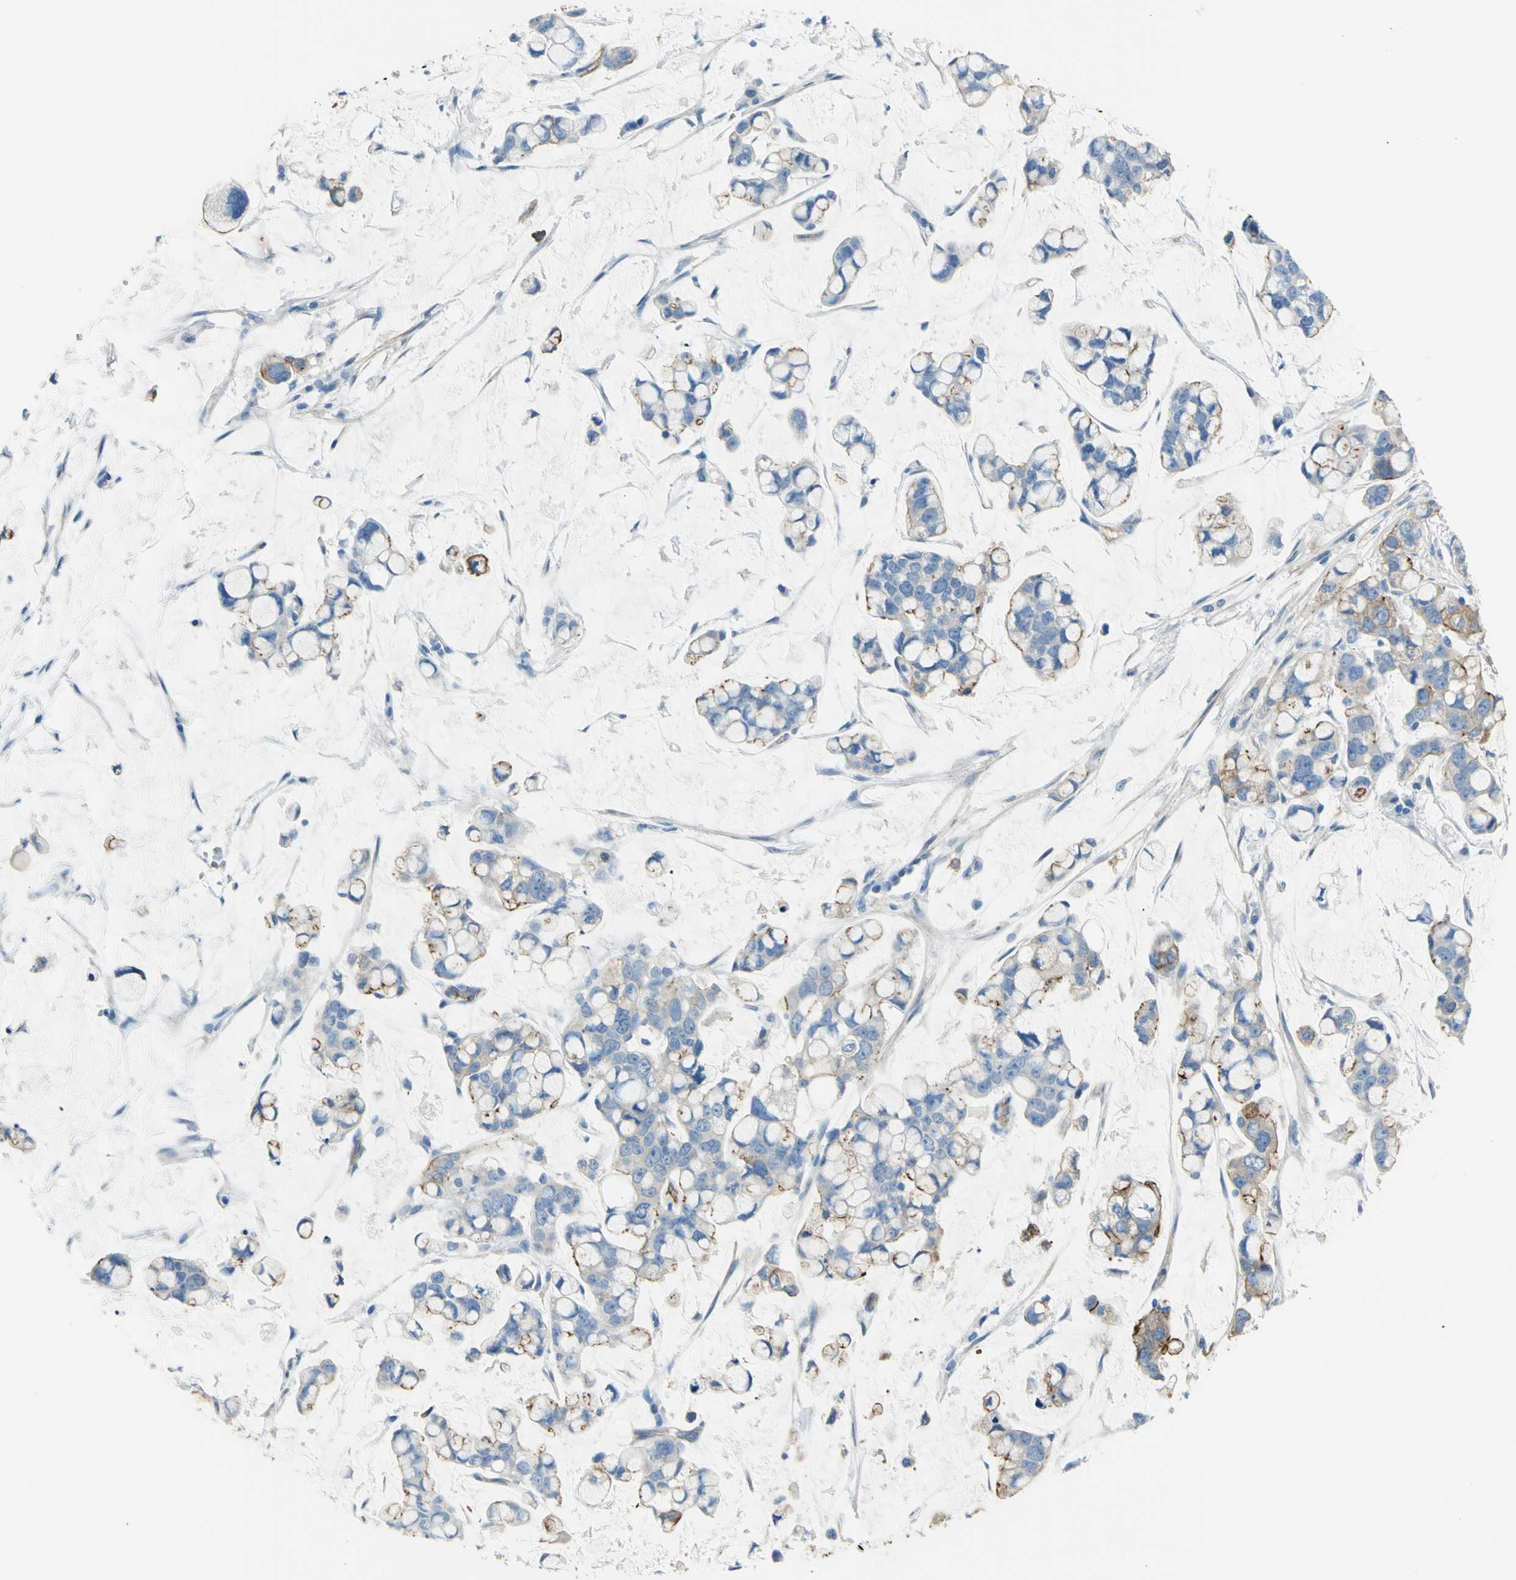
{"staining": {"intensity": "moderate", "quantity": "25%-75%", "location": "cytoplasmic/membranous"}, "tissue": "stomach cancer", "cell_type": "Tumor cells", "image_type": "cancer", "snomed": [{"axis": "morphology", "description": "Adenocarcinoma, NOS"}, {"axis": "topography", "description": "Stomach, lower"}], "caption": "About 25%-75% of tumor cells in human stomach cancer (adenocarcinoma) exhibit moderate cytoplasmic/membranous protein positivity as visualized by brown immunohistochemical staining.", "gene": "FLNB", "patient": {"sex": "male", "age": 84}}